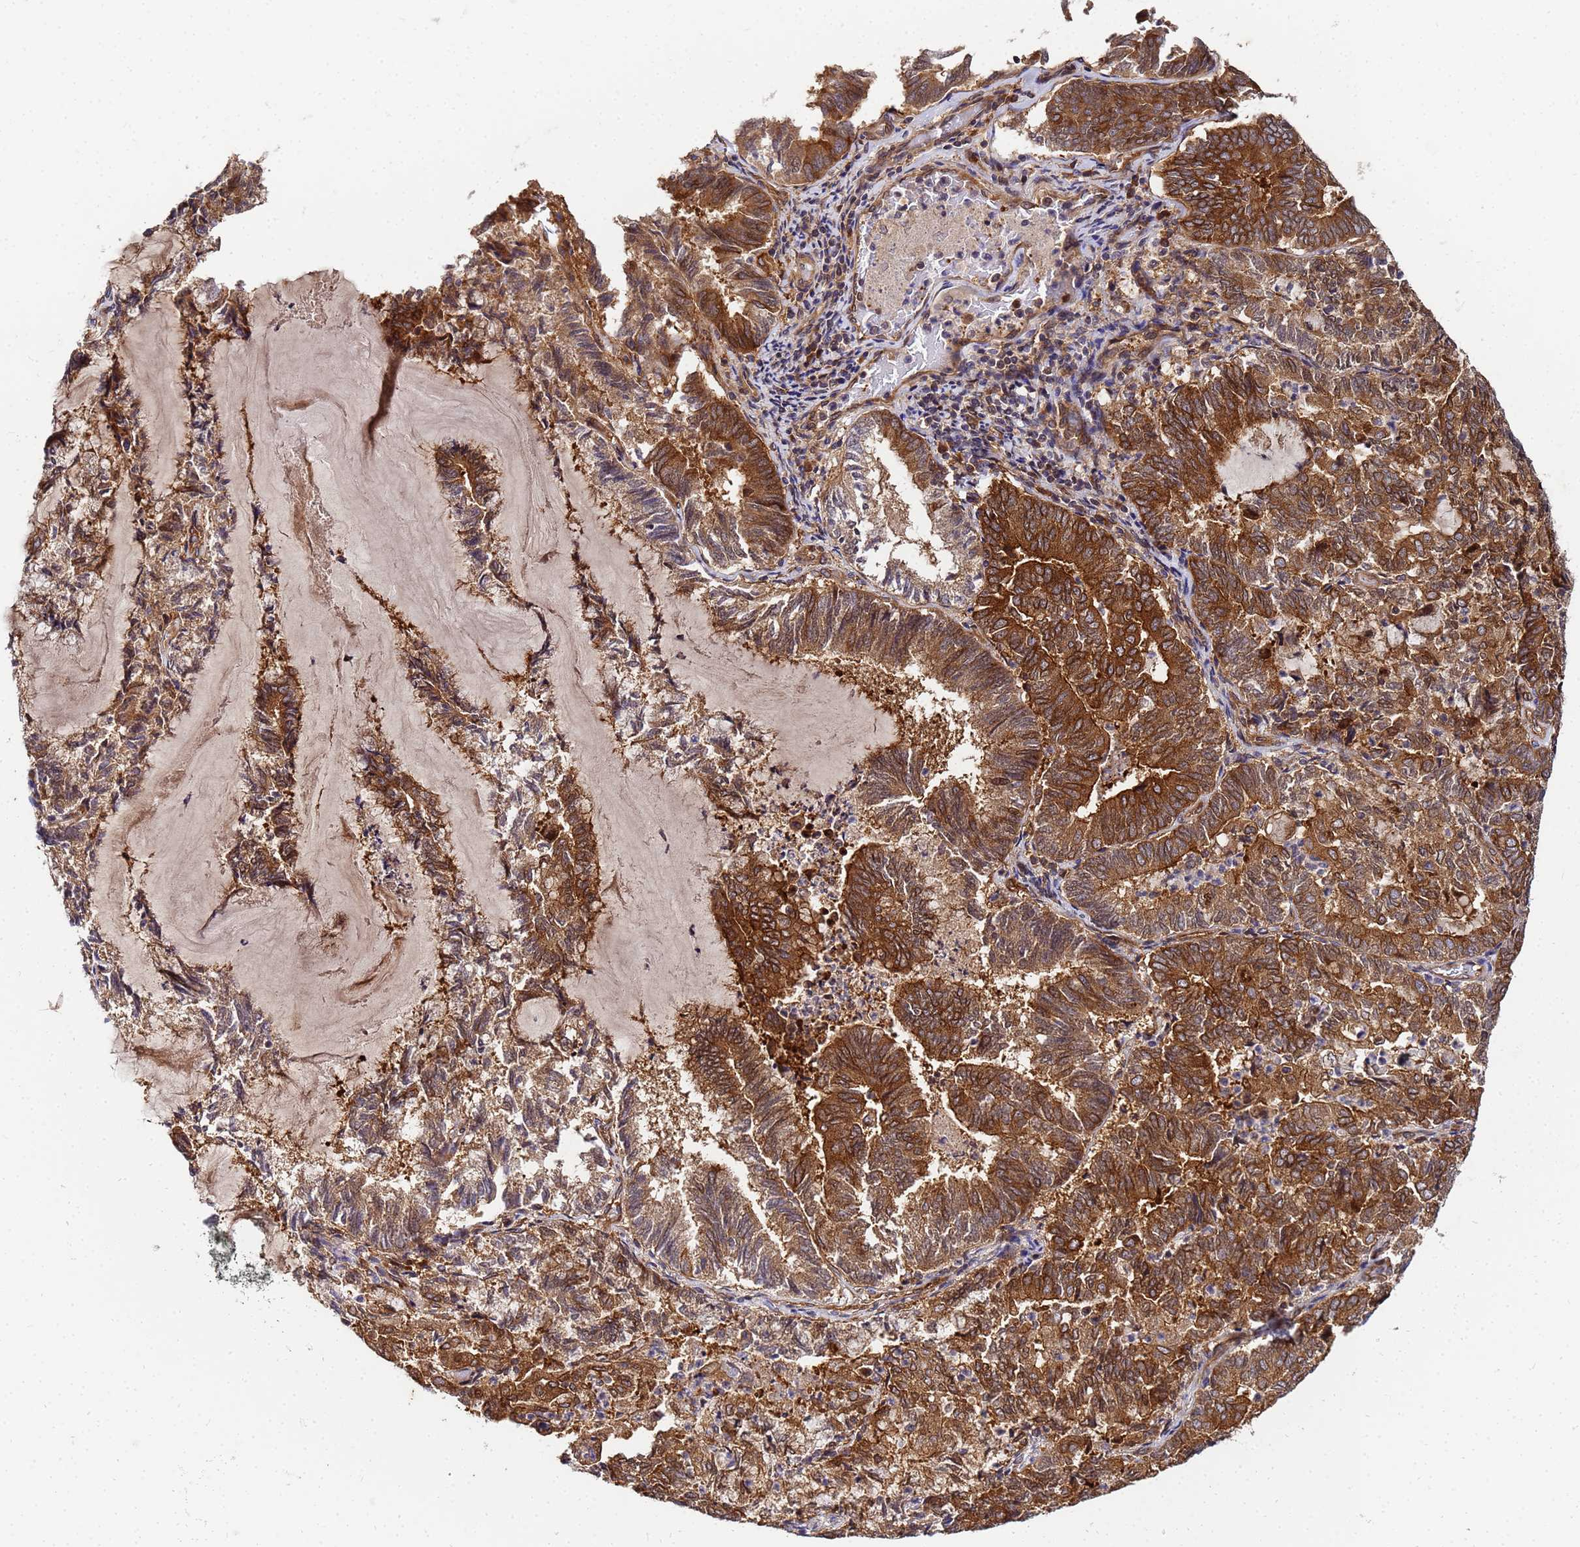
{"staining": {"intensity": "strong", "quantity": ">75%", "location": "cytoplasmic/membranous"}, "tissue": "endometrial cancer", "cell_type": "Tumor cells", "image_type": "cancer", "snomed": [{"axis": "morphology", "description": "Adenocarcinoma, NOS"}, {"axis": "topography", "description": "Endometrium"}], "caption": "Human endometrial cancer (adenocarcinoma) stained for a protein (brown) reveals strong cytoplasmic/membranous positive expression in about >75% of tumor cells.", "gene": "UNC93B1", "patient": {"sex": "female", "age": 80}}